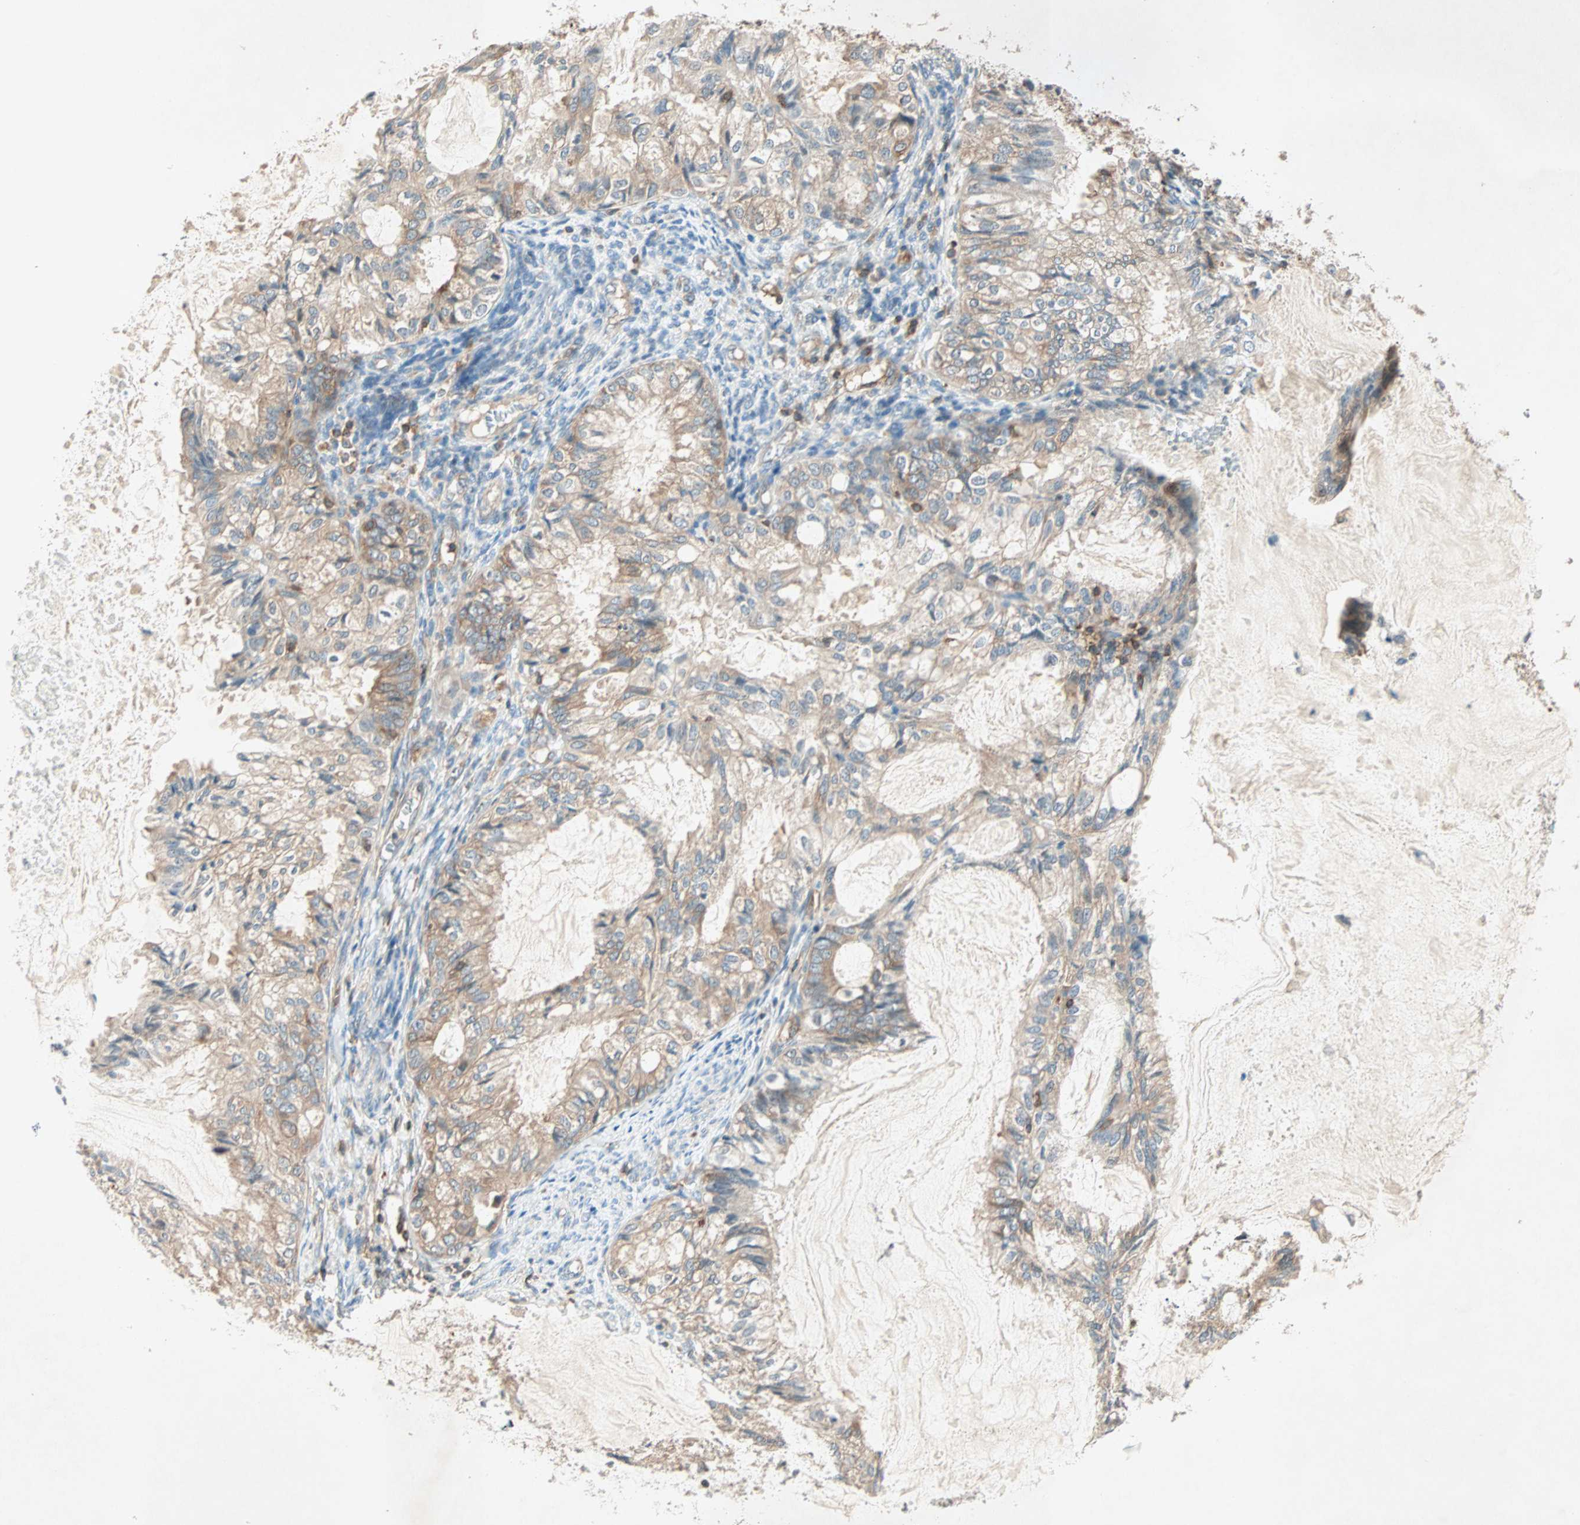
{"staining": {"intensity": "moderate", "quantity": ">75%", "location": "cytoplasmic/membranous"}, "tissue": "cervical cancer", "cell_type": "Tumor cells", "image_type": "cancer", "snomed": [{"axis": "morphology", "description": "Normal tissue, NOS"}, {"axis": "morphology", "description": "Adenocarcinoma, NOS"}, {"axis": "topography", "description": "Cervix"}, {"axis": "topography", "description": "Endometrium"}], "caption": "A histopathology image showing moderate cytoplasmic/membranous staining in about >75% of tumor cells in cervical cancer, as visualized by brown immunohistochemical staining.", "gene": "TEC", "patient": {"sex": "female", "age": 86}}